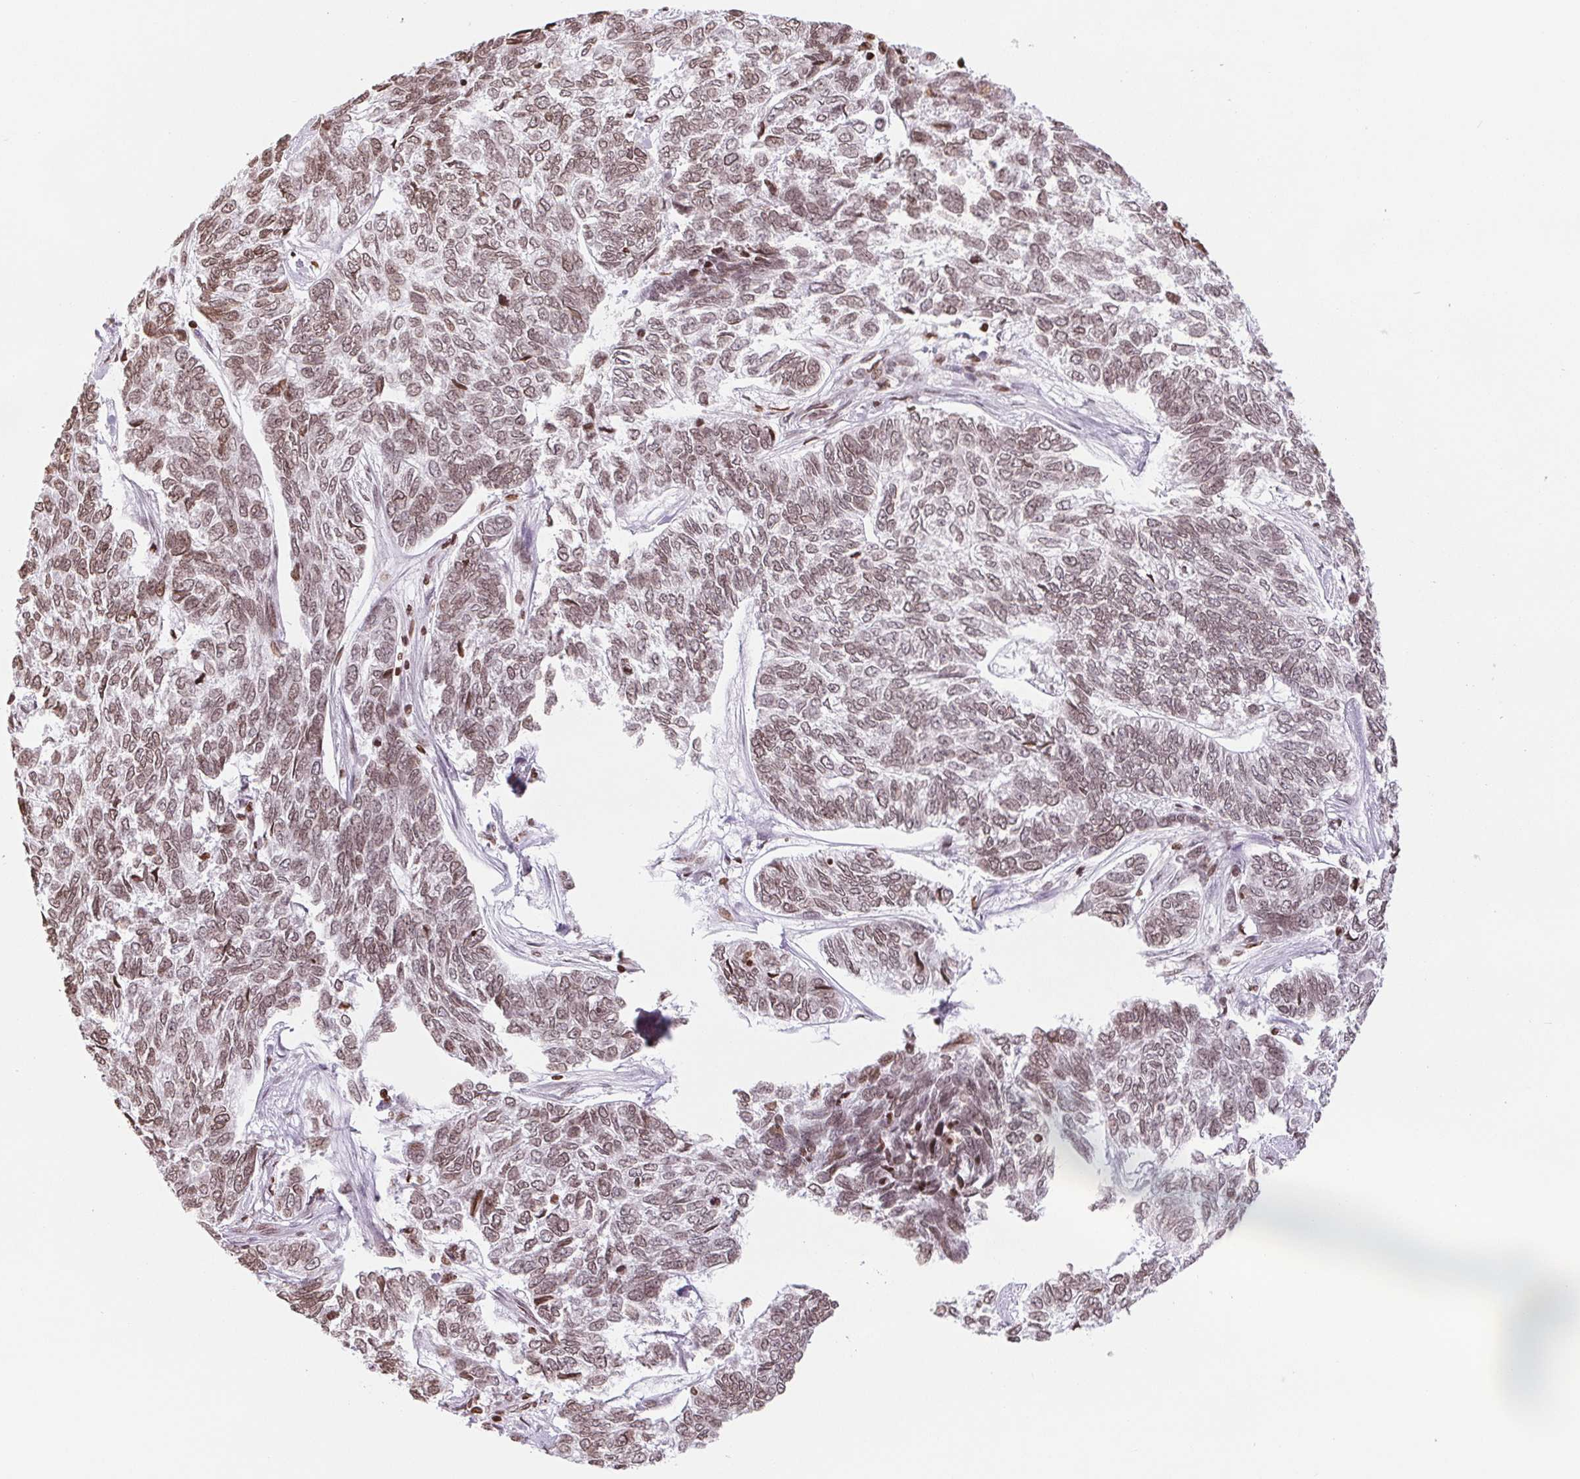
{"staining": {"intensity": "moderate", "quantity": ">75%", "location": "cytoplasmic/membranous,nuclear"}, "tissue": "skin cancer", "cell_type": "Tumor cells", "image_type": "cancer", "snomed": [{"axis": "morphology", "description": "Basal cell carcinoma"}, {"axis": "topography", "description": "Skin"}], "caption": "Protein expression analysis of skin basal cell carcinoma reveals moderate cytoplasmic/membranous and nuclear staining in about >75% of tumor cells.", "gene": "SMIM12", "patient": {"sex": "female", "age": 65}}